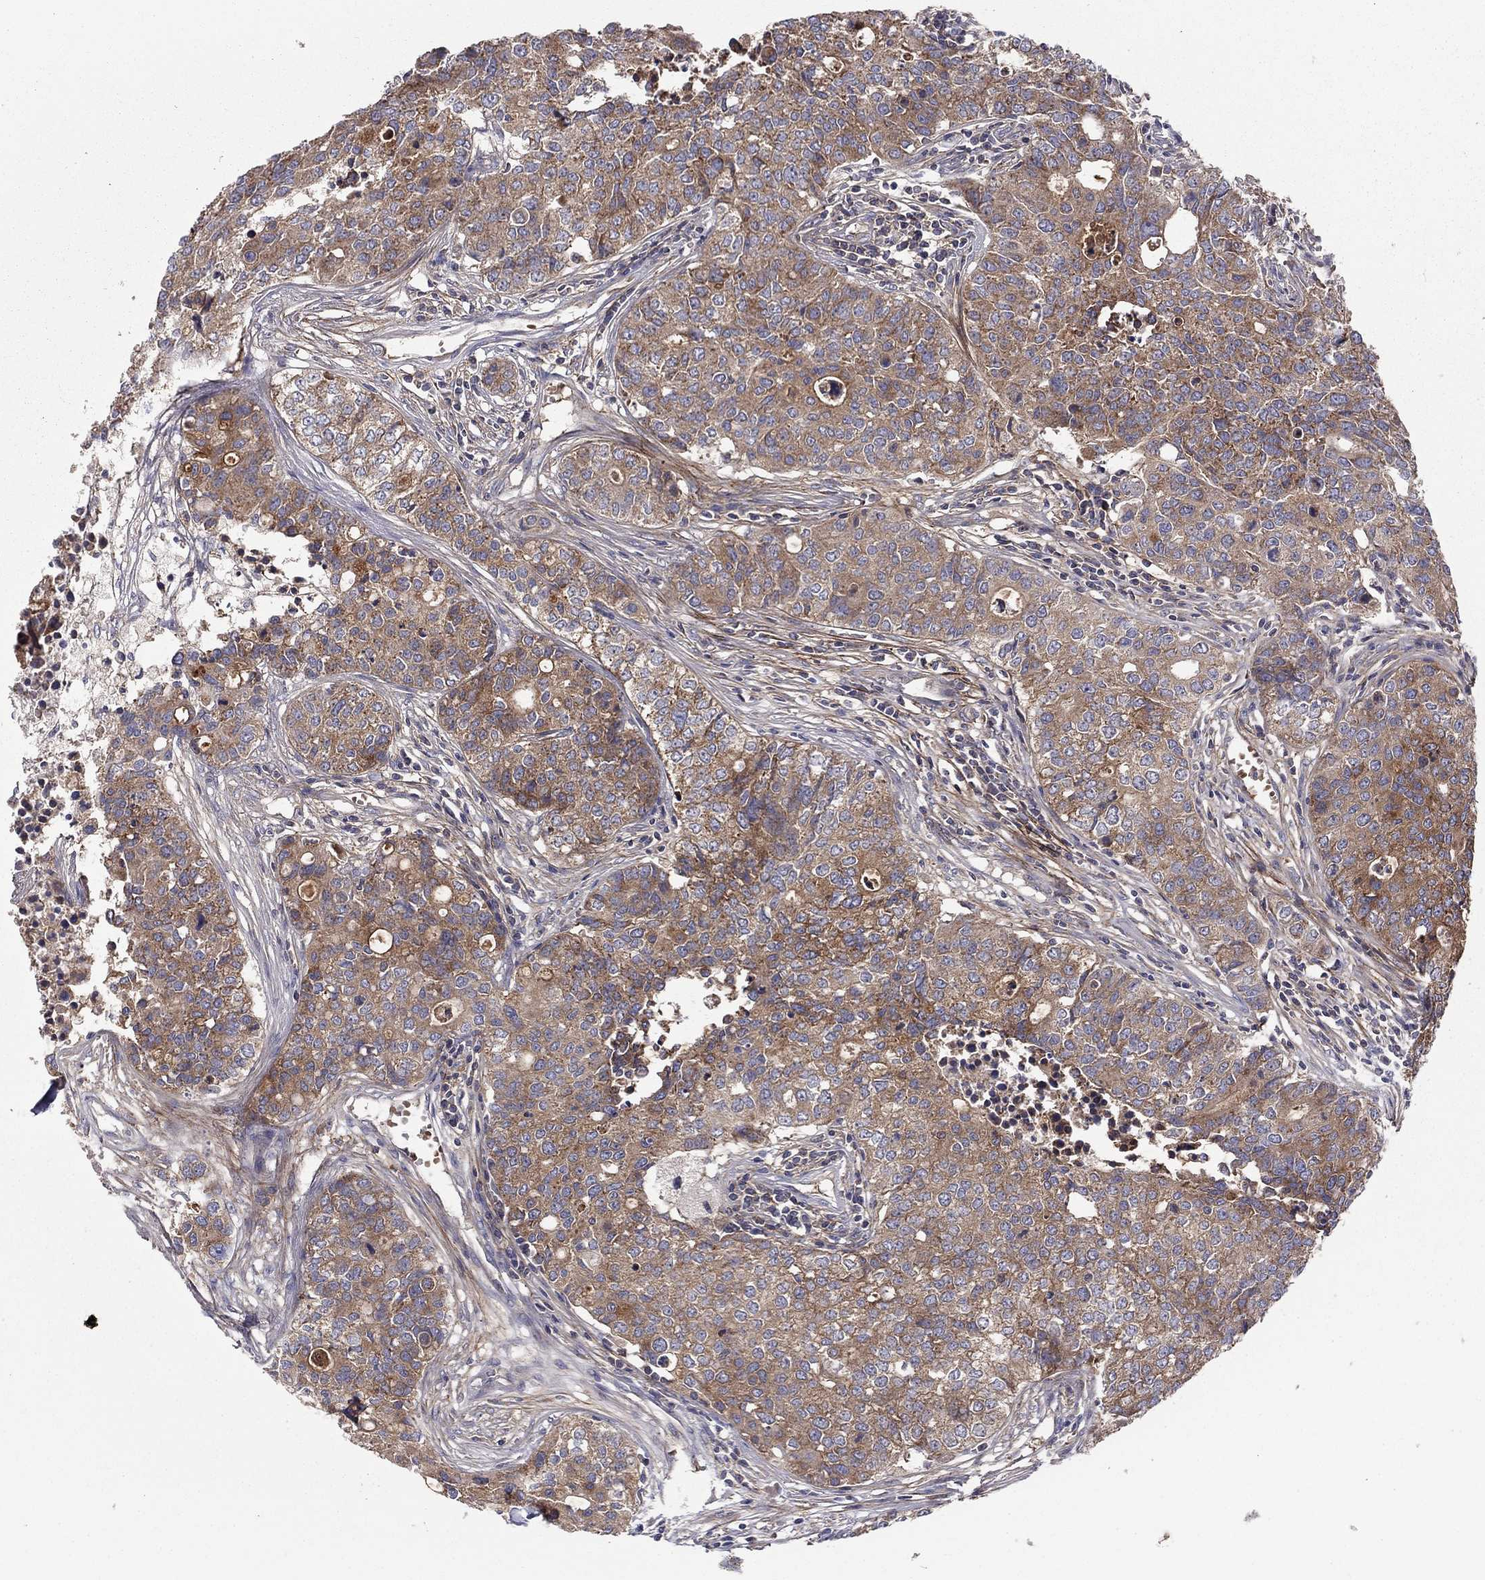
{"staining": {"intensity": "moderate", "quantity": ">75%", "location": "cytoplasmic/membranous"}, "tissue": "carcinoid", "cell_type": "Tumor cells", "image_type": "cancer", "snomed": [{"axis": "morphology", "description": "Carcinoid, malignant, NOS"}, {"axis": "topography", "description": "Colon"}], "caption": "Carcinoid stained with DAB immunohistochemistry (IHC) displays medium levels of moderate cytoplasmic/membranous staining in about >75% of tumor cells. (brown staining indicates protein expression, while blue staining denotes nuclei).", "gene": "RNF123", "patient": {"sex": "male", "age": 81}}